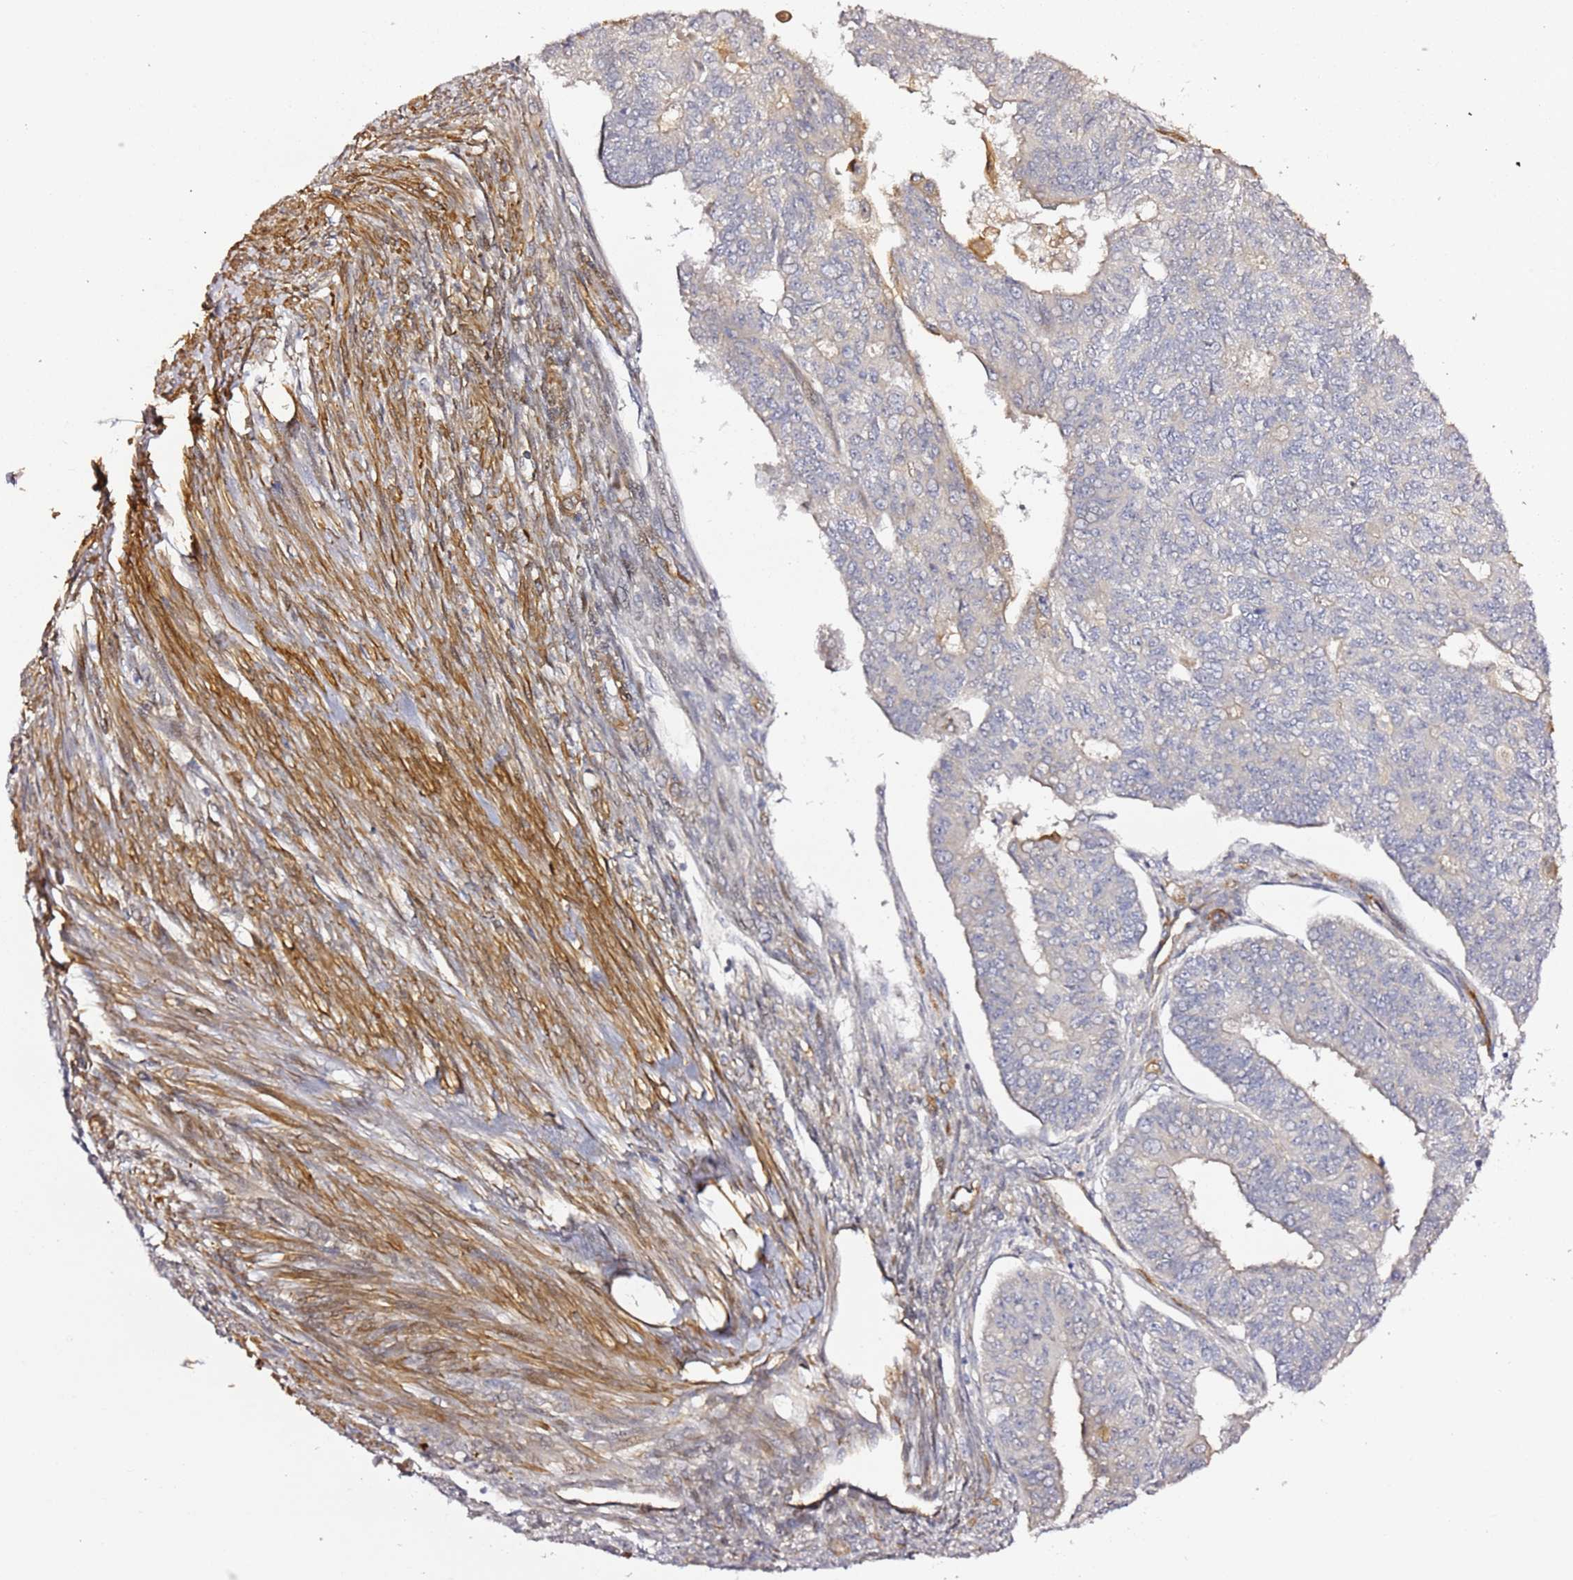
{"staining": {"intensity": "moderate", "quantity": "<25%", "location": "cytoplasmic/membranous"}, "tissue": "endometrial cancer", "cell_type": "Tumor cells", "image_type": "cancer", "snomed": [{"axis": "morphology", "description": "Adenocarcinoma, NOS"}, {"axis": "topography", "description": "Endometrium"}], "caption": "Endometrial cancer (adenocarcinoma) was stained to show a protein in brown. There is low levels of moderate cytoplasmic/membranous expression in approximately <25% of tumor cells. Nuclei are stained in blue.", "gene": "EPS8L1", "patient": {"sex": "female", "age": 32}}